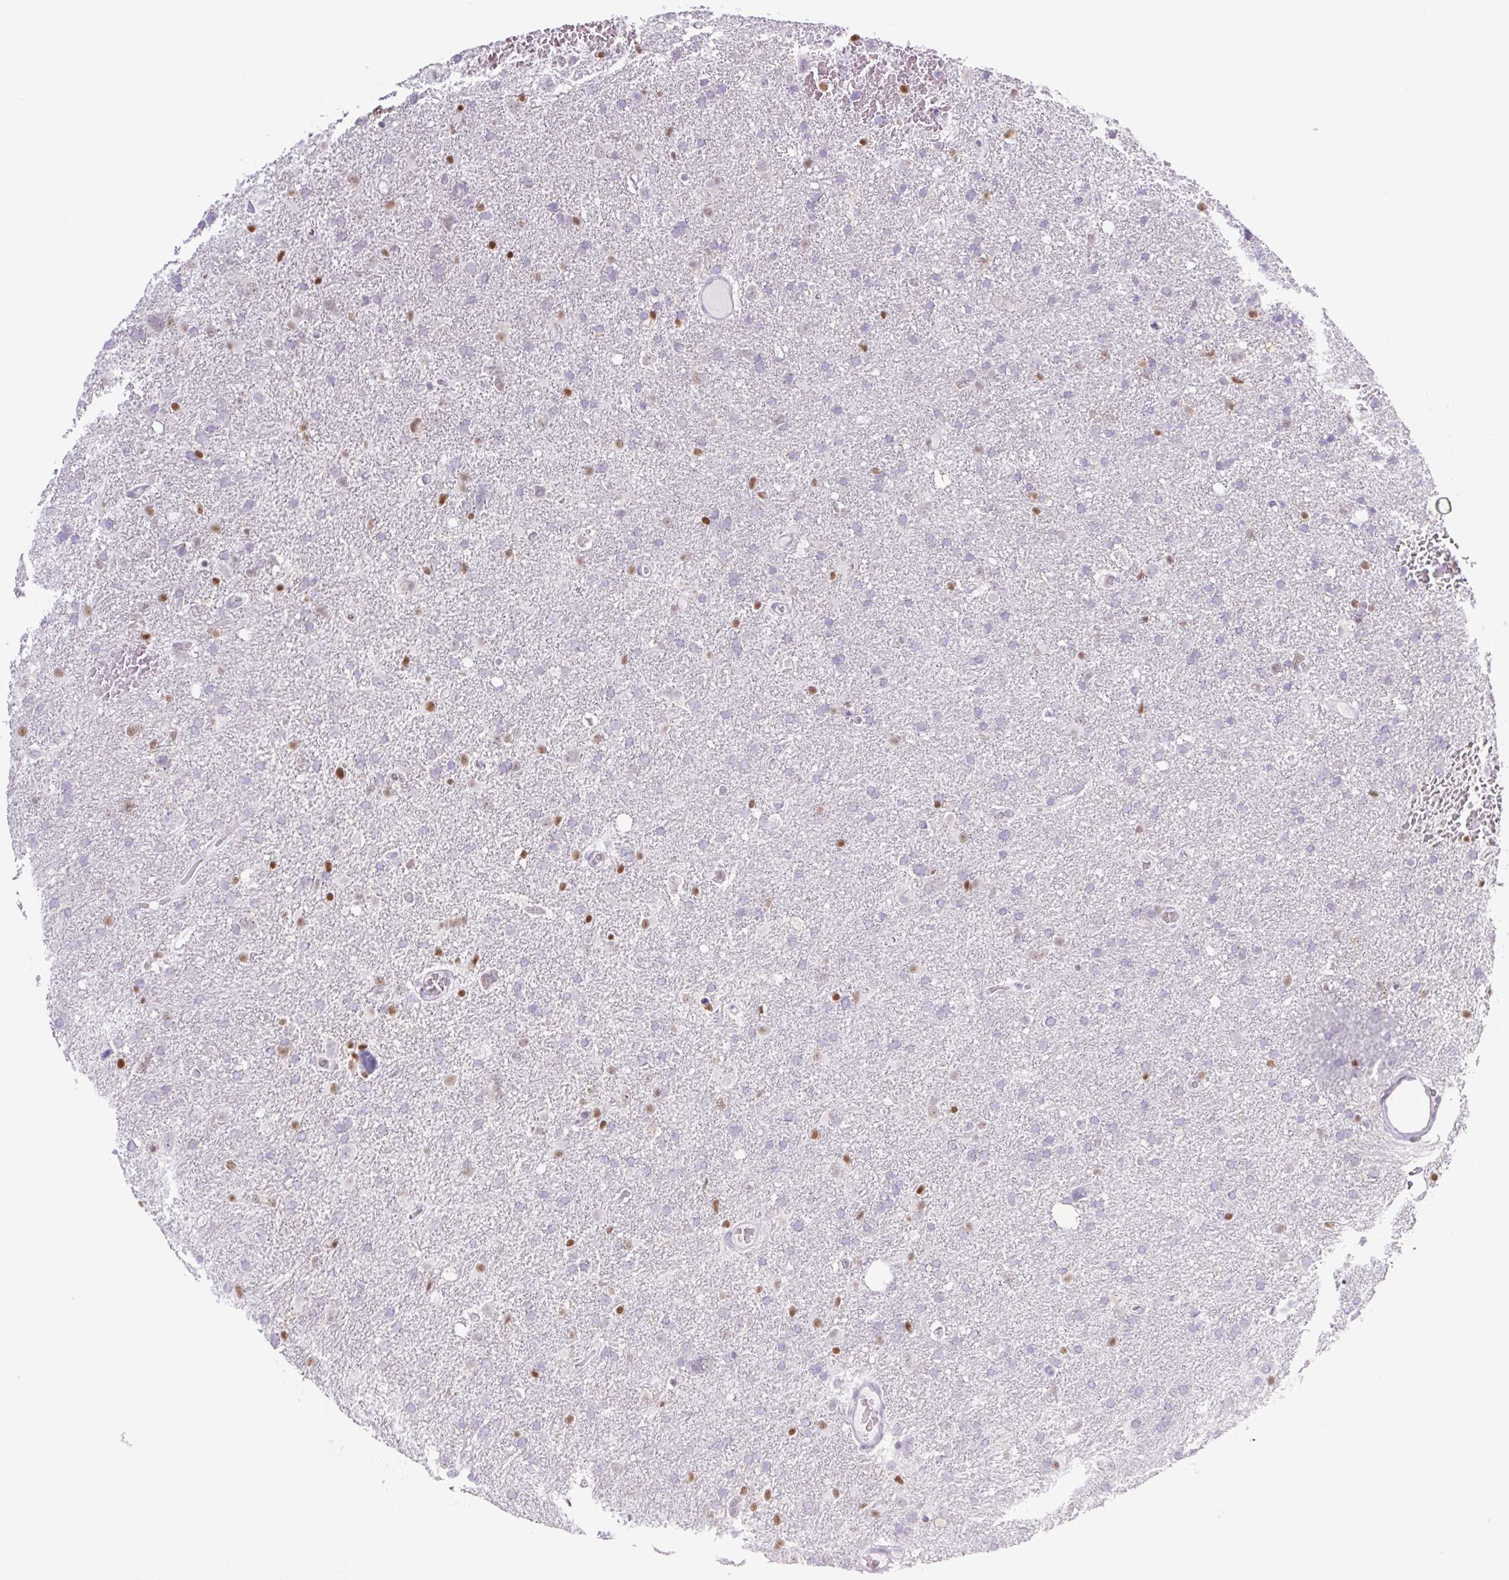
{"staining": {"intensity": "negative", "quantity": "none", "location": "none"}, "tissue": "glioma", "cell_type": "Tumor cells", "image_type": "cancer", "snomed": [{"axis": "morphology", "description": "Glioma, malignant, High grade"}, {"axis": "topography", "description": "Brain"}], "caption": "Glioma was stained to show a protein in brown. There is no significant positivity in tumor cells. The staining is performed using DAB (3,3'-diaminobenzidine) brown chromogen with nuclei counter-stained in using hematoxylin.", "gene": "TLE3", "patient": {"sex": "male", "age": 61}}